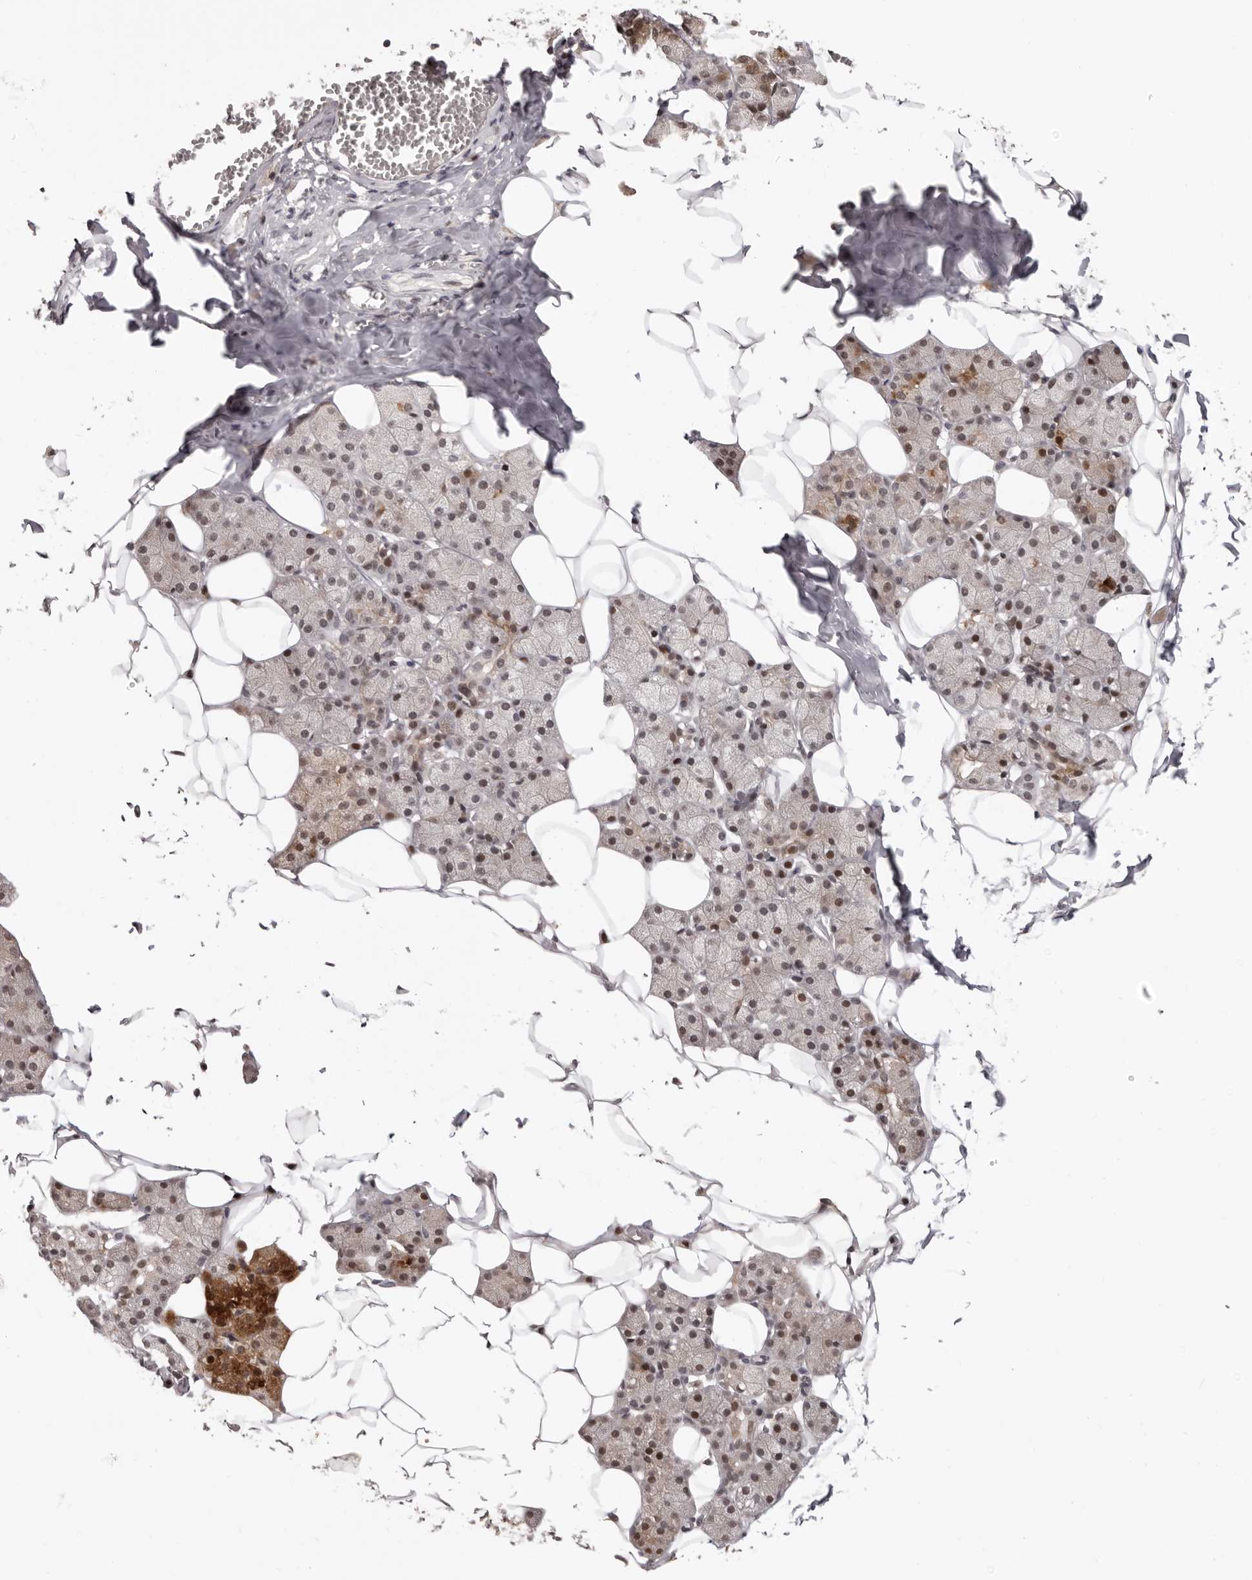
{"staining": {"intensity": "moderate", "quantity": "25%-75%", "location": "cytoplasmic/membranous,nuclear"}, "tissue": "salivary gland", "cell_type": "Glandular cells", "image_type": "normal", "snomed": [{"axis": "morphology", "description": "Normal tissue, NOS"}, {"axis": "topography", "description": "Salivary gland"}], "caption": "Immunohistochemical staining of benign salivary gland demonstrates moderate cytoplasmic/membranous,nuclear protein expression in approximately 25%-75% of glandular cells.", "gene": "TBX5", "patient": {"sex": "female", "age": 33}}